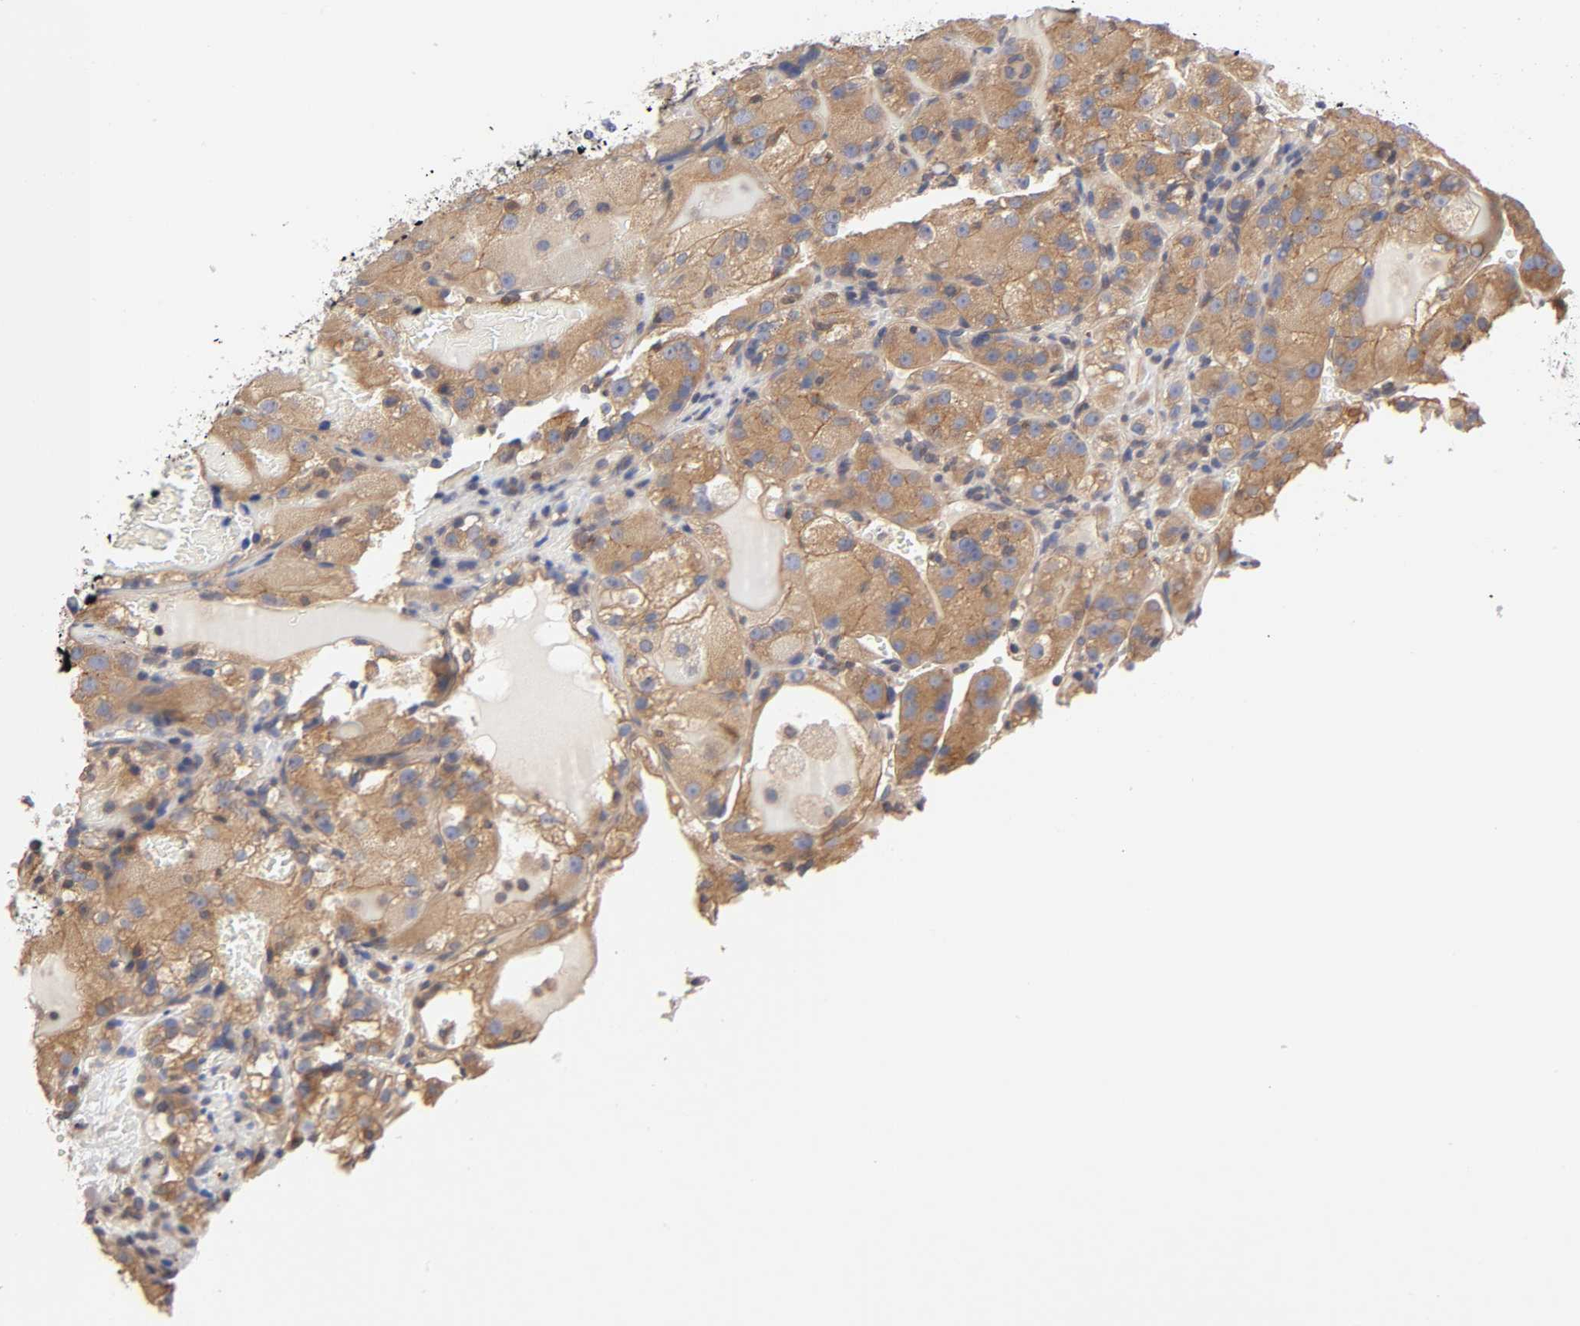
{"staining": {"intensity": "moderate", "quantity": ">75%", "location": "cytoplasmic/membranous"}, "tissue": "renal cancer", "cell_type": "Tumor cells", "image_type": "cancer", "snomed": [{"axis": "morphology", "description": "Normal tissue, NOS"}, {"axis": "morphology", "description": "Adenocarcinoma, NOS"}, {"axis": "topography", "description": "Kidney"}], "caption": "Immunohistochemical staining of renal cancer (adenocarcinoma) demonstrates medium levels of moderate cytoplasmic/membranous expression in about >75% of tumor cells.", "gene": "STRN3", "patient": {"sex": "male", "age": 61}}